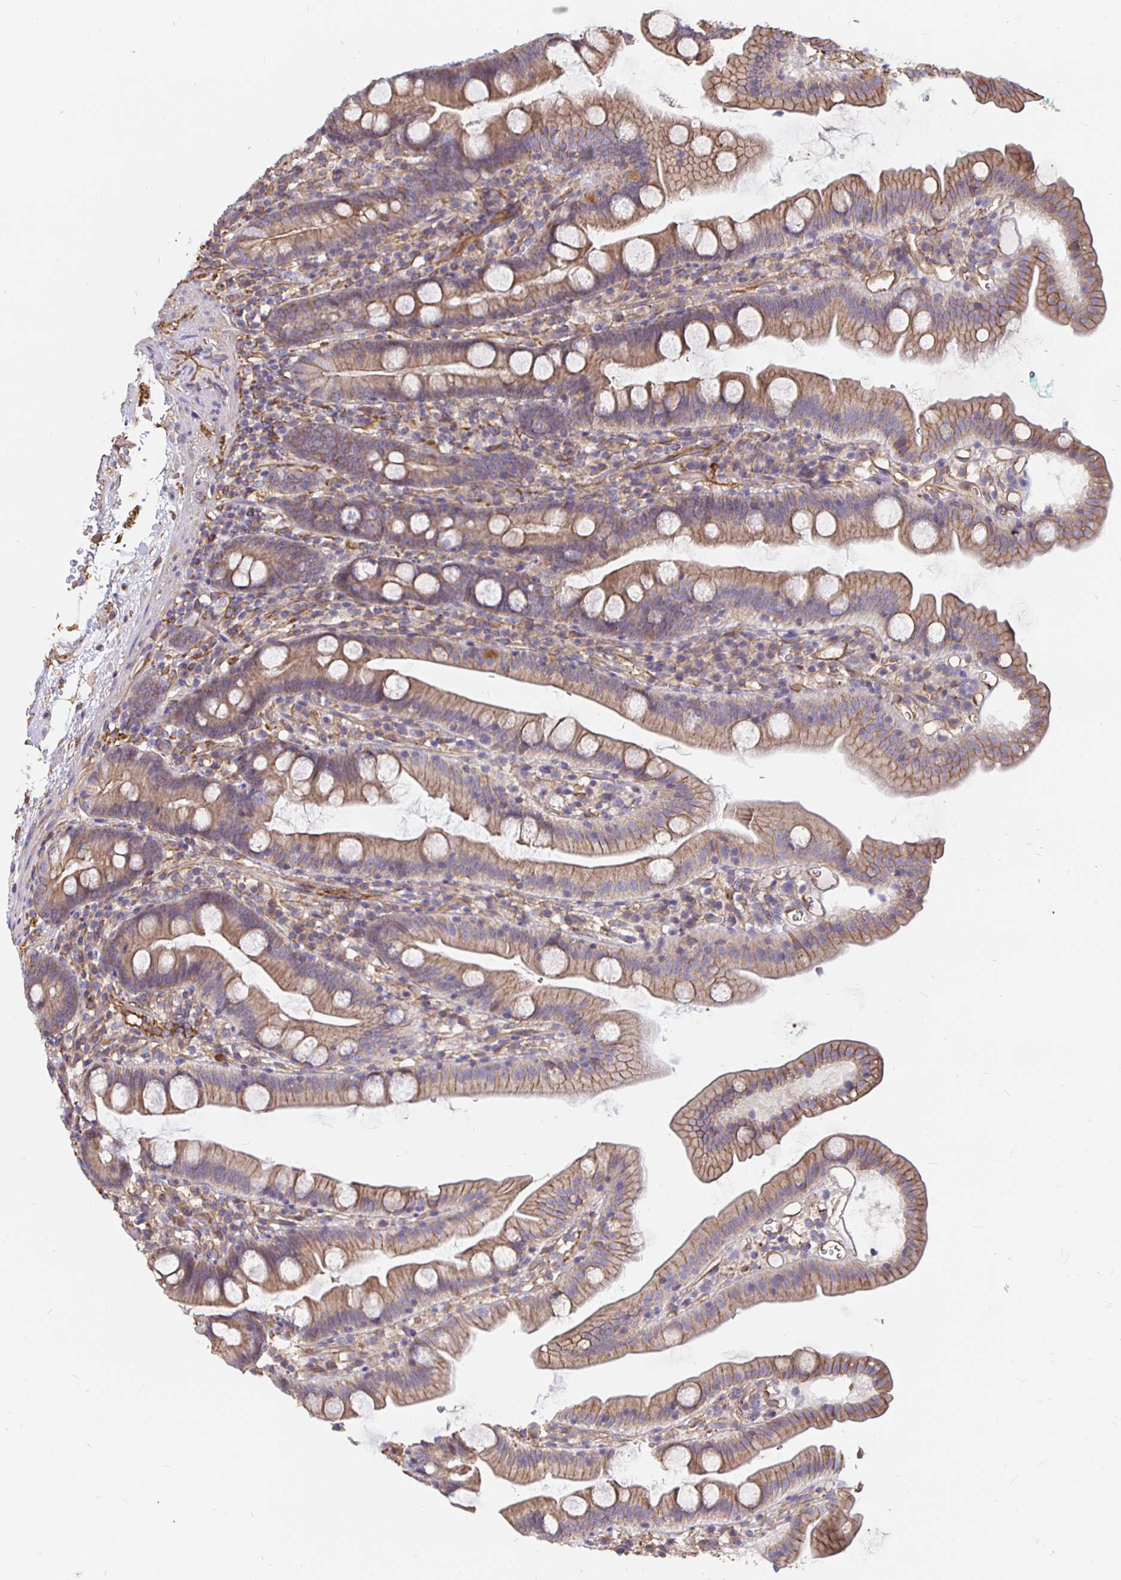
{"staining": {"intensity": "moderate", "quantity": ">75%", "location": "cytoplasmic/membranous"}, "tissue": "duodenum", "cell_type": "Glandular cells", "image_type": "normal", "snomed": [{"axis": "morphology", "description": "Normal tissue, NOS"}, {"axis": "topography", "description": "Duodenum"}], "caption": "High-magnification brightfield microscopy of normal duodenum stained with DAB (brown) and counterstained with hematoxylin (blue). glandular cells exhibit moderate cytoplasmic/membranous expression is appreciated in approximately>75% of cells.", "gene": "ARHGEF39", "patient": {"sex": "female", "age": 67}}